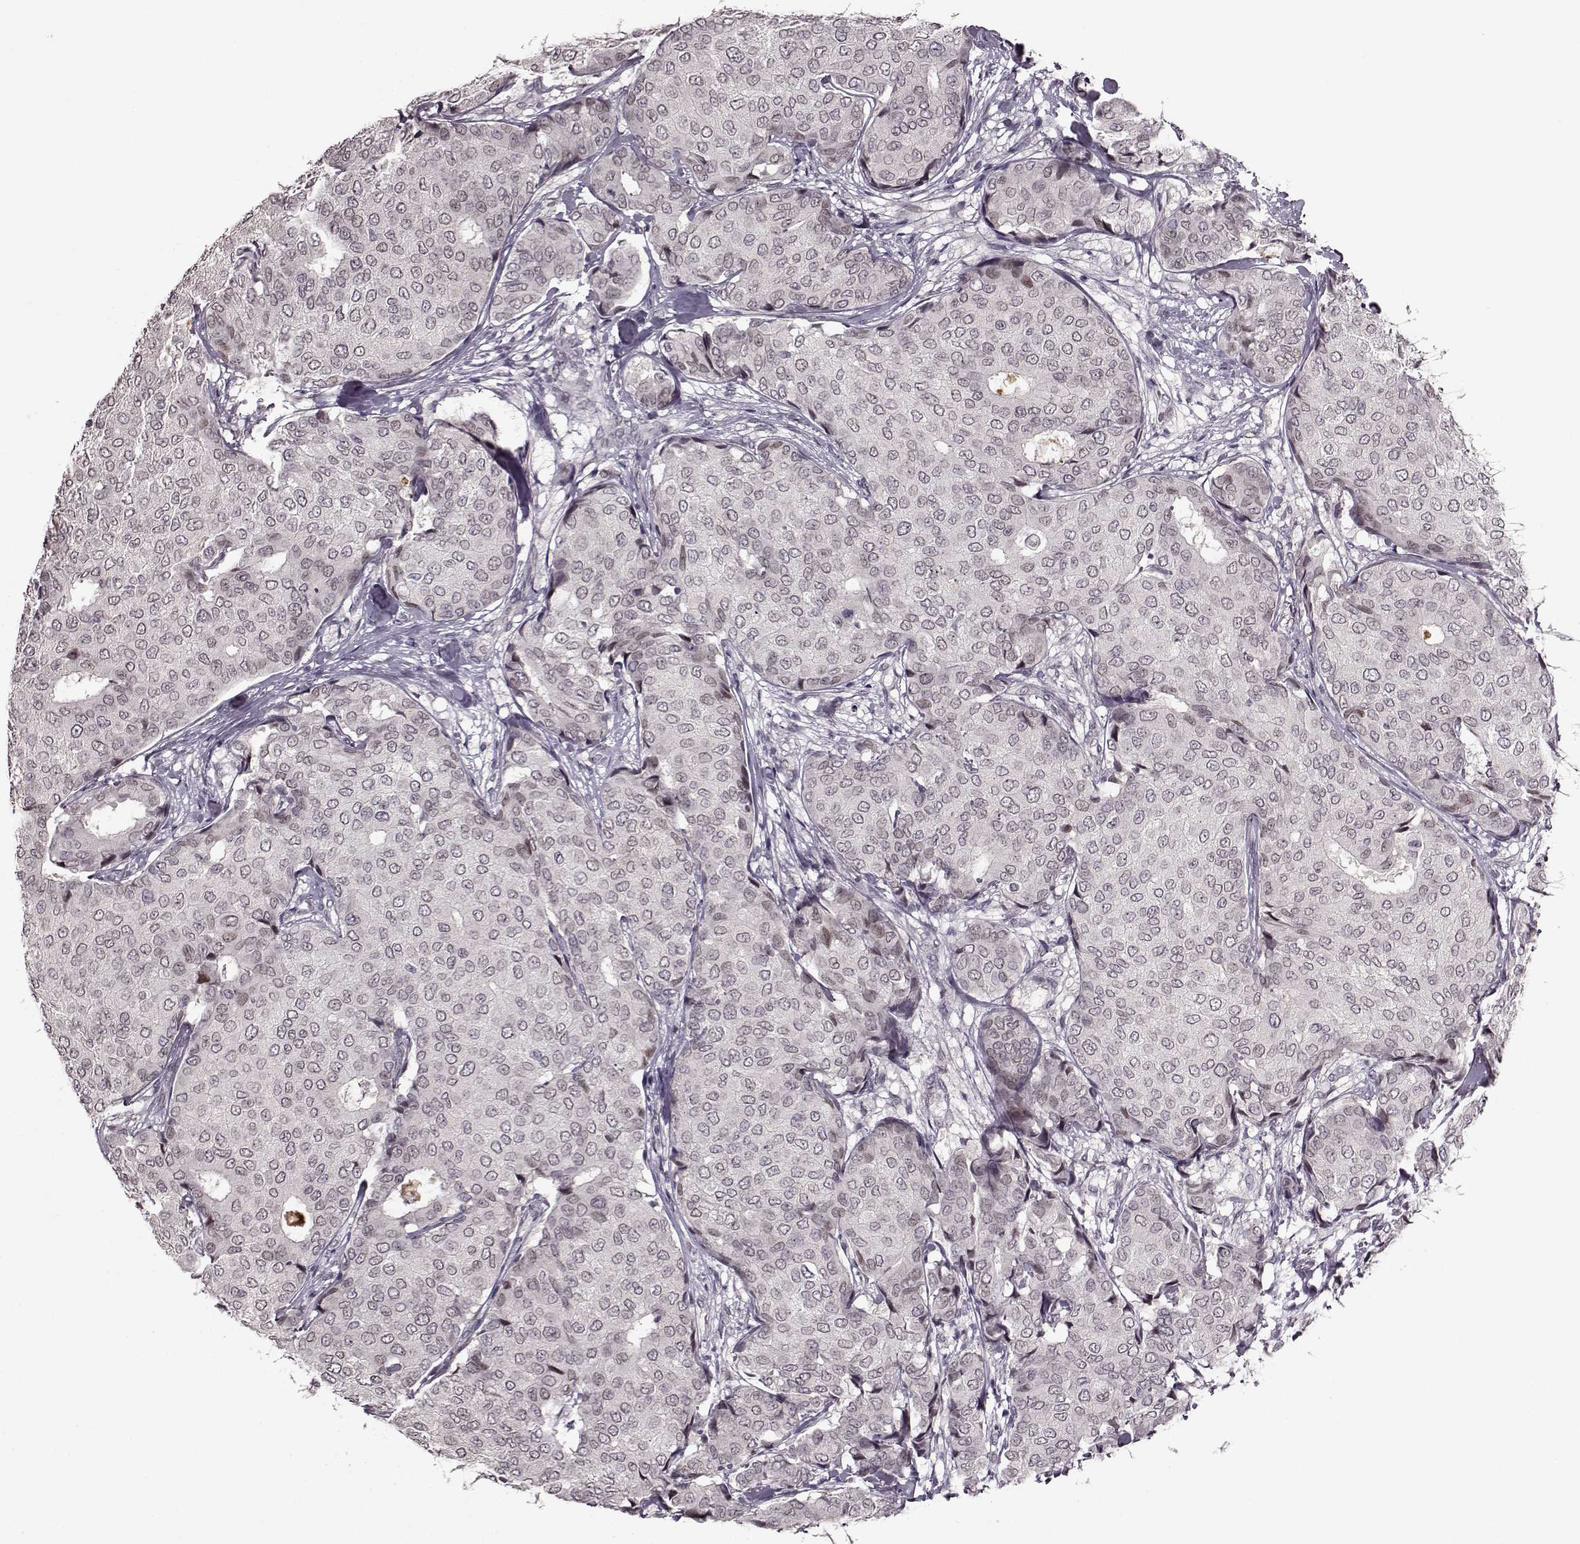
{"staining": {"intensity": "negative", "quantity": "none", "location": "none"}, "tissue": "breast cancer", "cell_type": "Tumor cells", "image_type": "cancer", "snomed": [{"axis": "morphology", "description": "Duct carcinoma"}, {"axis": "topography", "description": "Breast"}], "caption": "A high-resolution photomicrograph shows immunohistochemistry (IHC) staining of breast cancer, which shows no significant positivity in tumor cells.", "gene": "STX1B", "patient": {"sex": "female", "age": 75}}